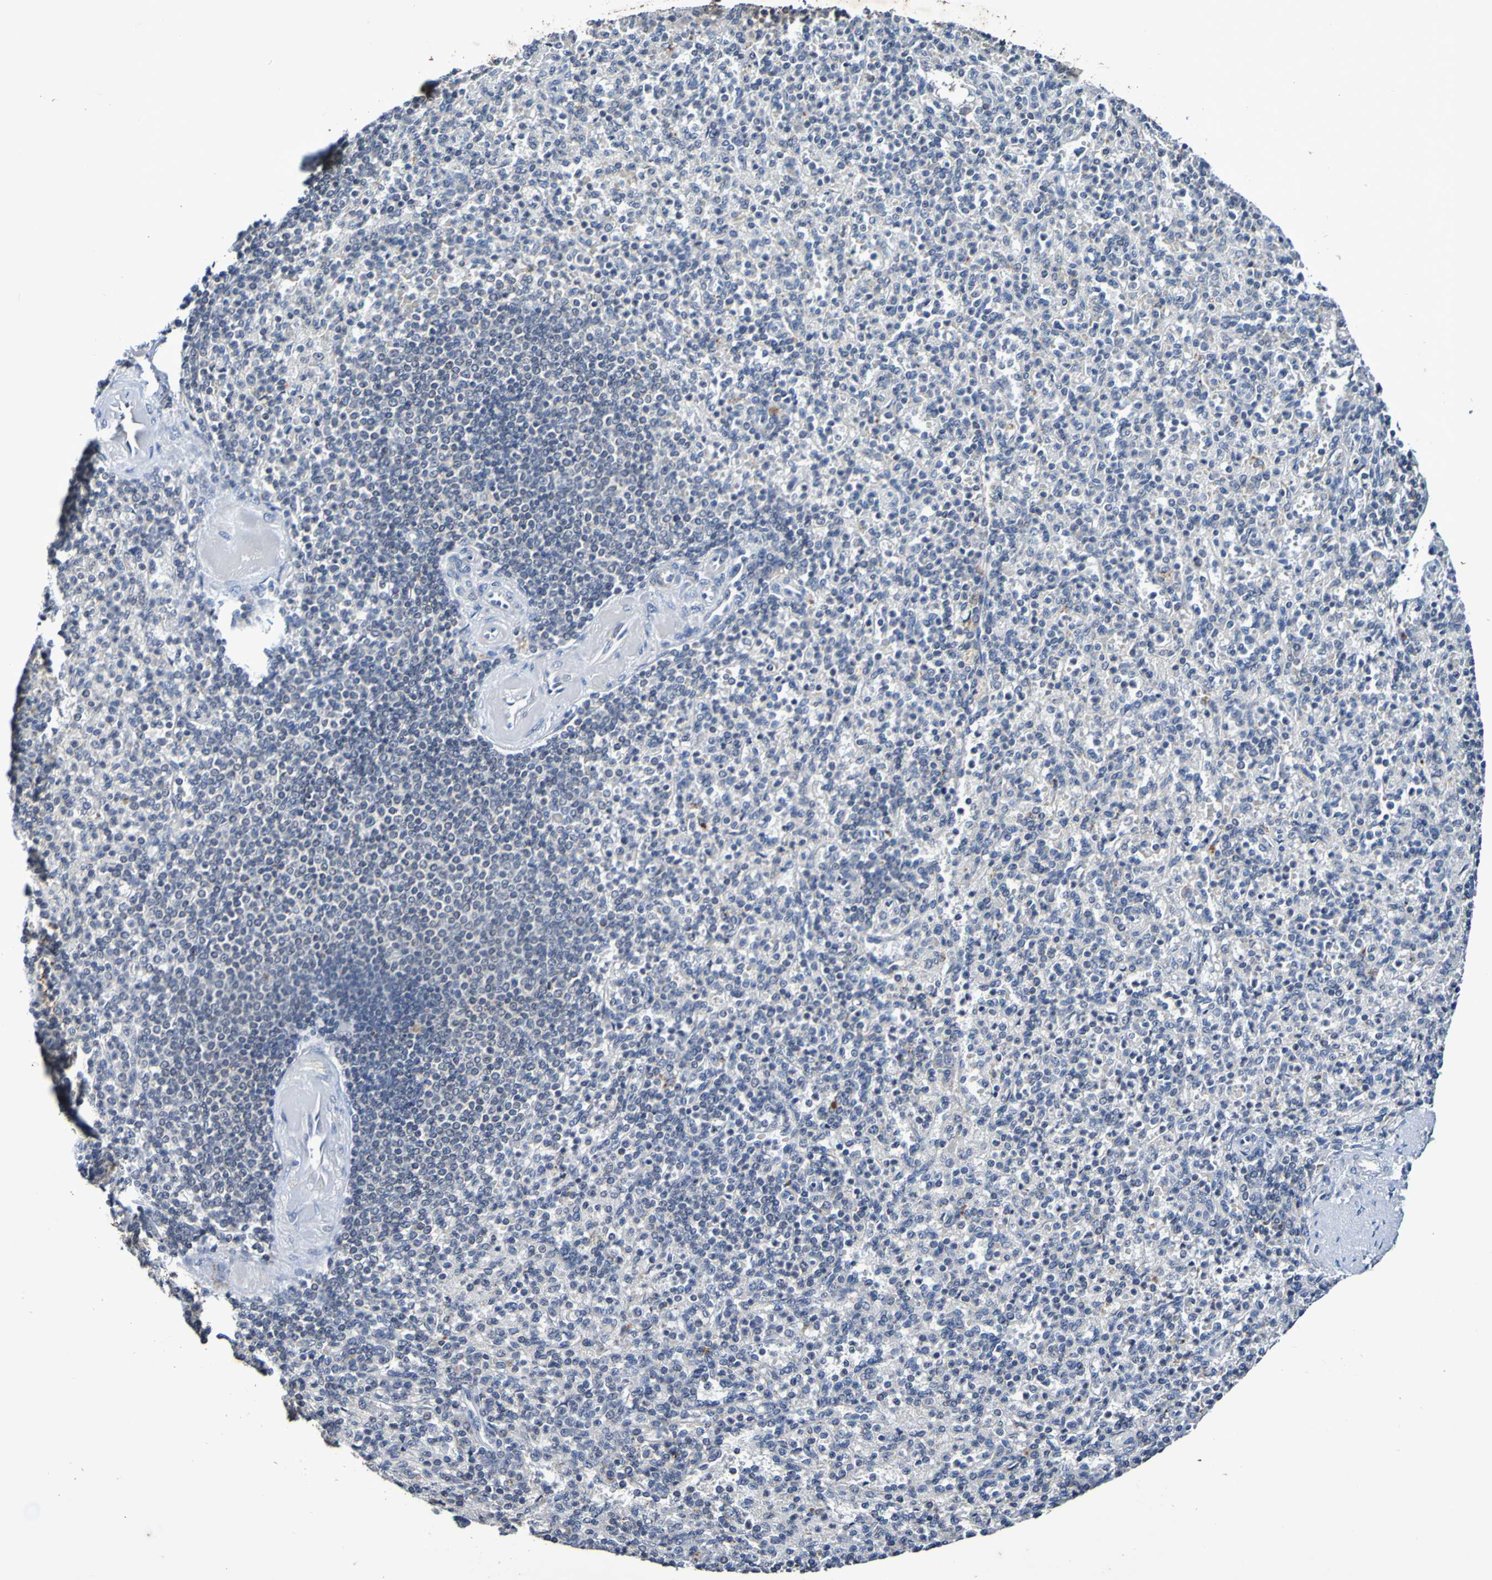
{"staining": {"intensity": "negative", "quantity": "none", "location": "none"}, "tissue": "spleen", "cell_type": "Cells in red pulp", "image_type": "normal", "snomed": [{"axis": "morphology", "description": "Normal tissue, NOS"}, {"axis": "topography", "description": "Spleen"}], "caption": "High magnification brightfield microscopy of benign spleen stained with DAB (brown) and counterstained with hematoxylin (blue): cells in red pulp show no significant expression. (DAB immunohistochemistry with hematoxylin counter stain).", "gene": "PTP4A2", "patient": {"sex": "female", "age": 74}}